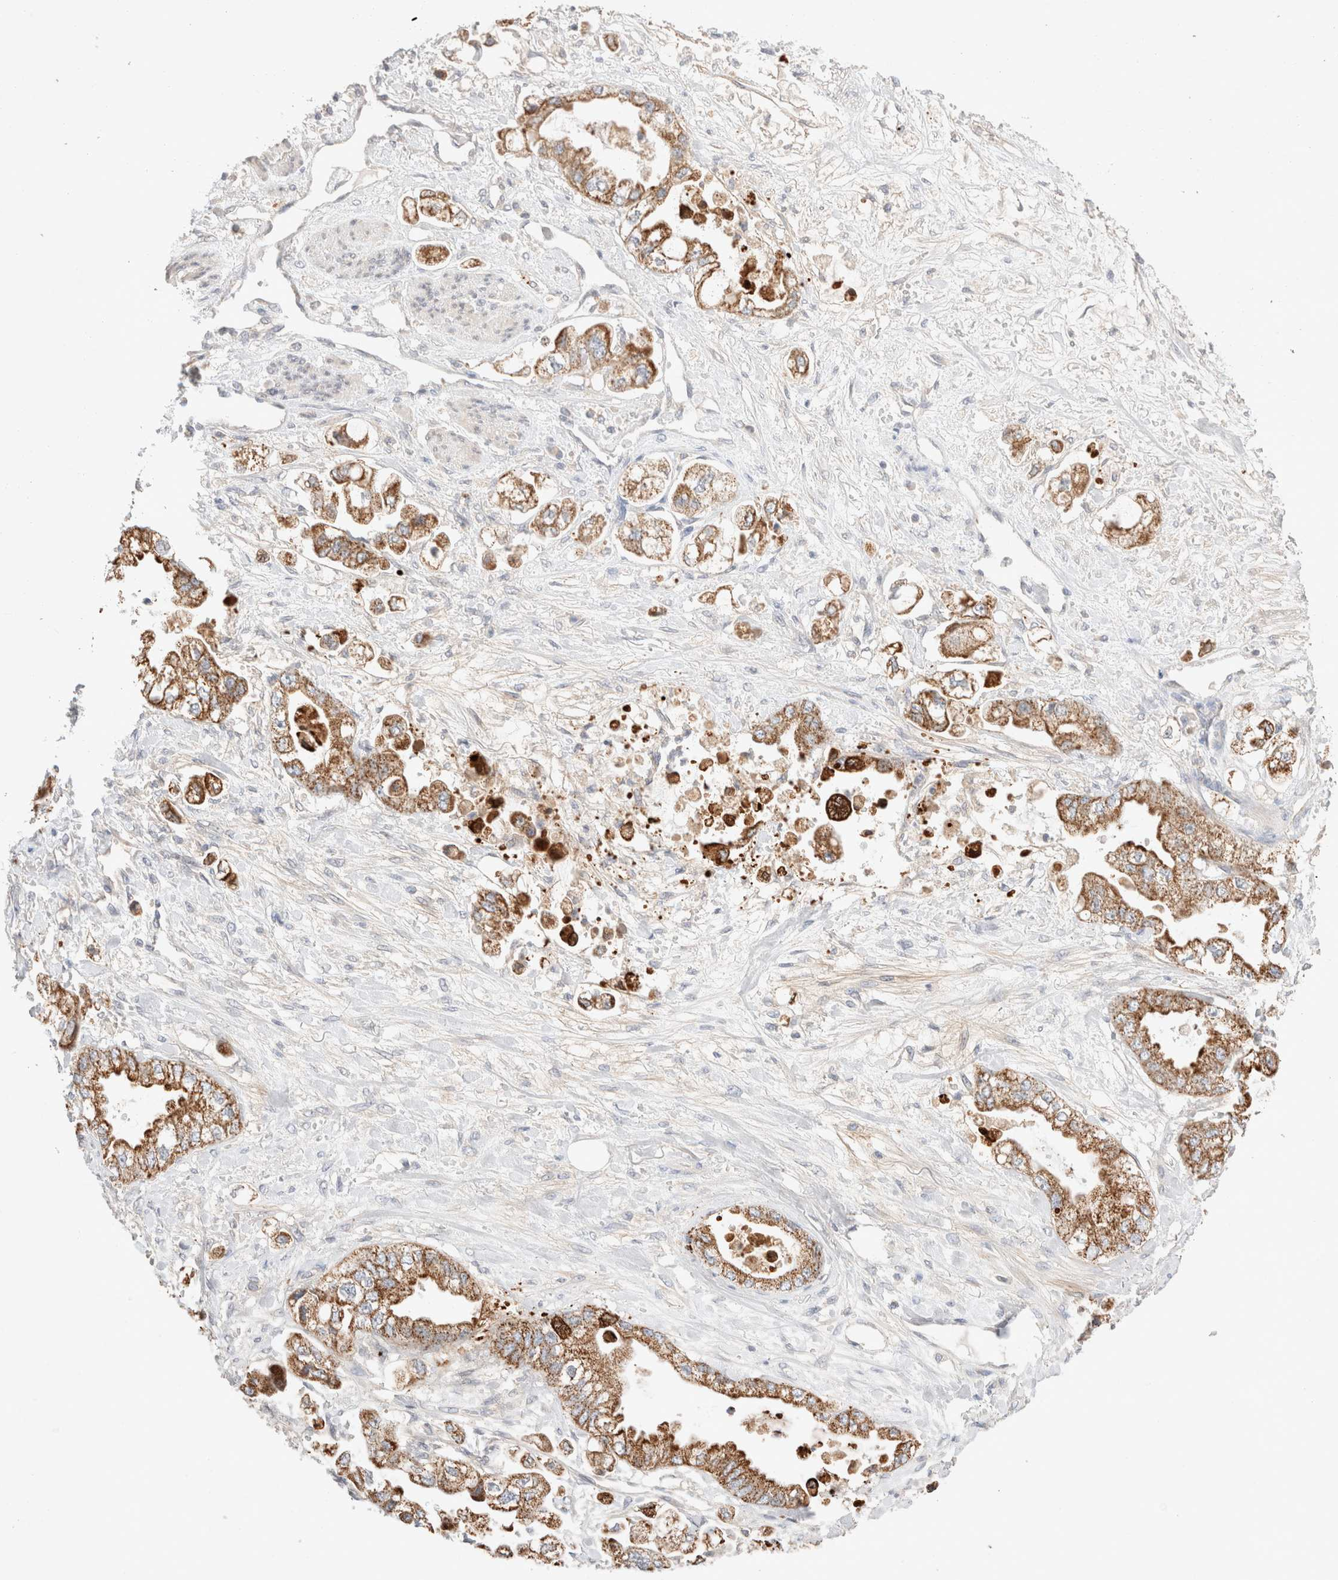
{"staining": {"intensity": "moderate", "quantity": ">75%", "location": "cytoplasmic/membranous"}, "tissue": "stomach cancer", "cell_type": "Tumor cells", "image_type": "cancer", "snomed": [{"axis": "morphology", "description": "Adenocarcinoma, NOS"}, {"axis": "topography", "description": "Stomach"}], "caption": "Moderate cytoplasmic/membranous protein positivity is appreciated in about >75% of tumor cells in stomach cancer (adenocarcinoma).", "gene": "TRIM41", "patient": {"sex": "male", "age": 62}}